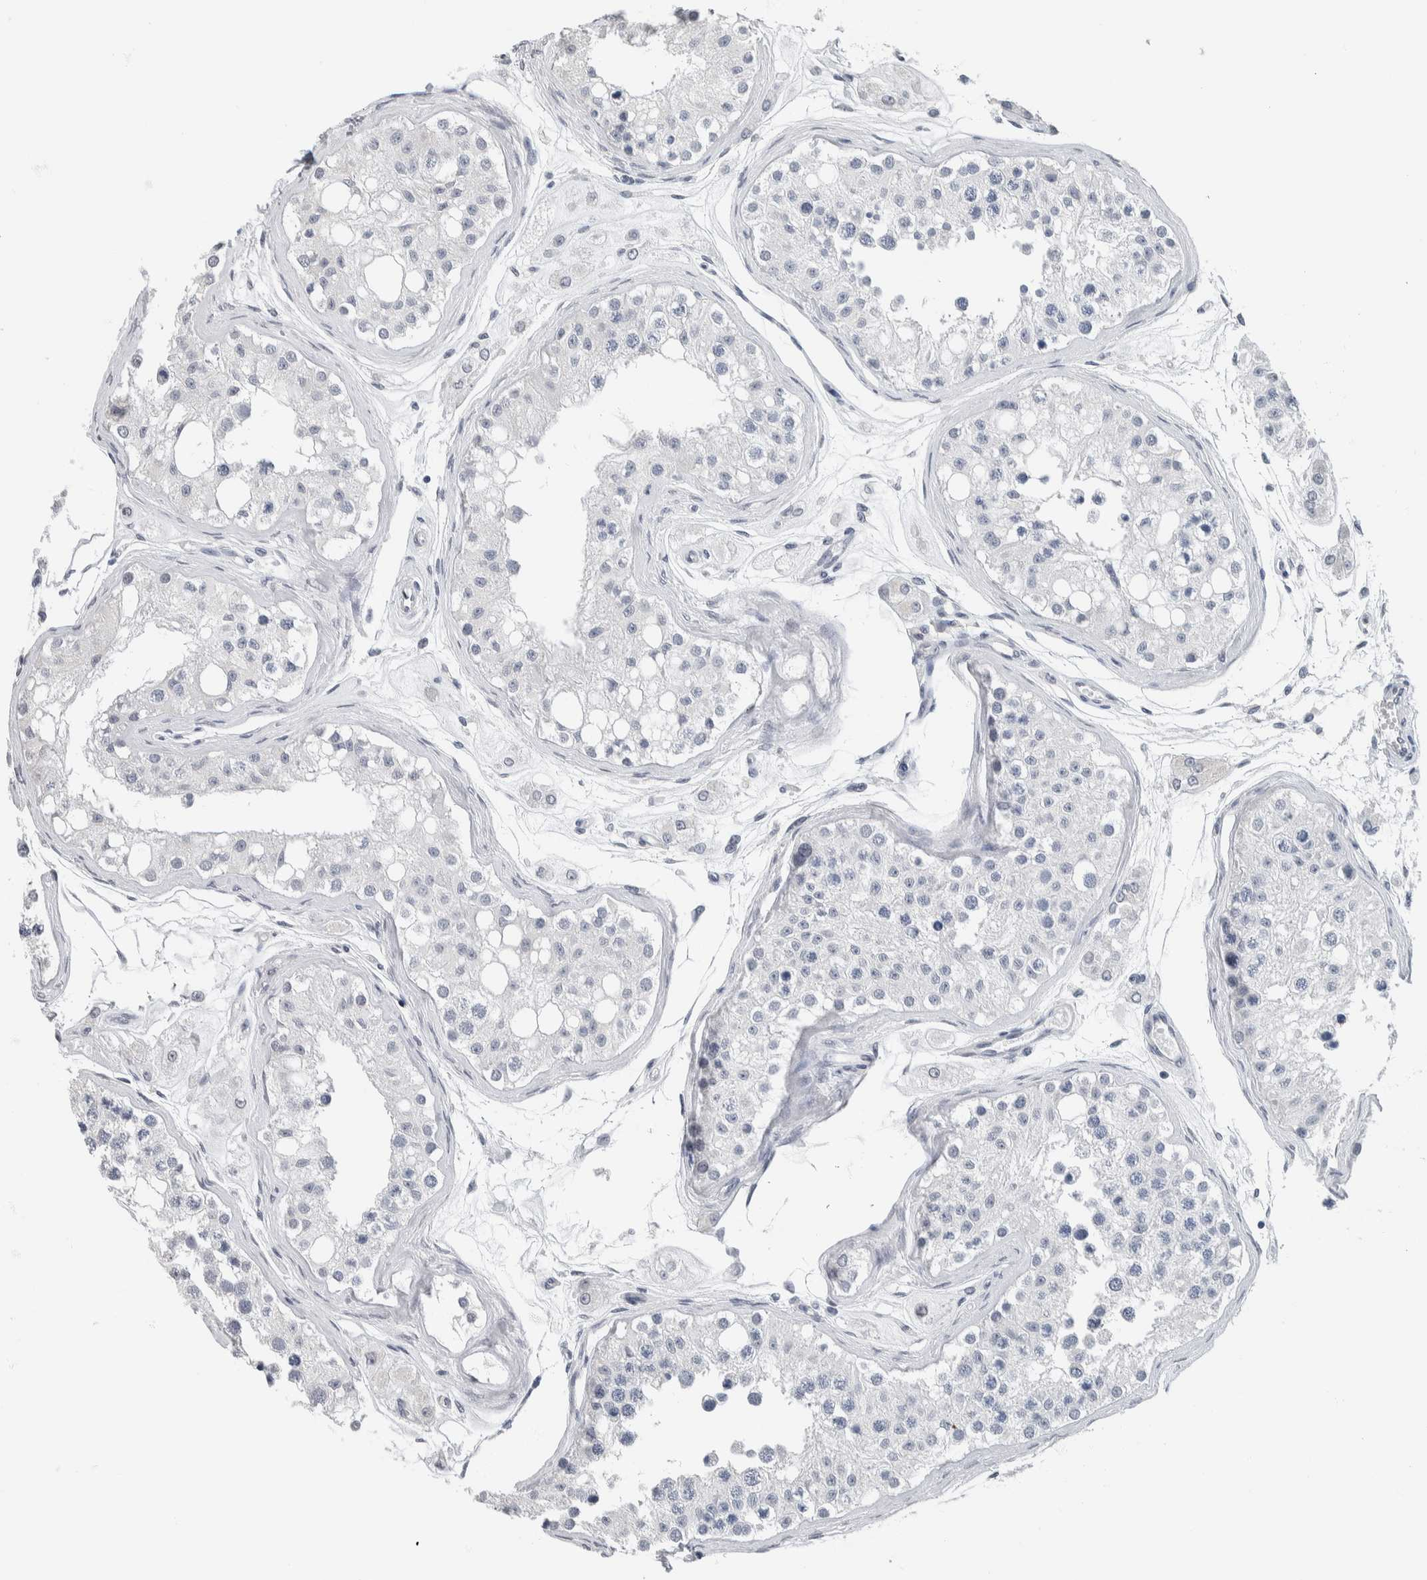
{"staining": {"intensity": "negative", "quantity": "none", "location": "none"}, "tissue": "testis", "cell_type": "Cells in seminiferous ducts", "image_type": "normal", "snomed": [{"axis": "morphology", "description": "Normal tissue, NOS"}, {"axis": "morphology", "description": "Adenocarcinoma, metastatic, NOS"}, {"axis": "topography", "description": "Testis"}], "caption": "IHC histopathology image of benign human testis stained for a protein (brown), which displays no expression in cells in seminiferous ducts.", "gene": "NEFM", "patient": {"sex": "male", "age": 26}}